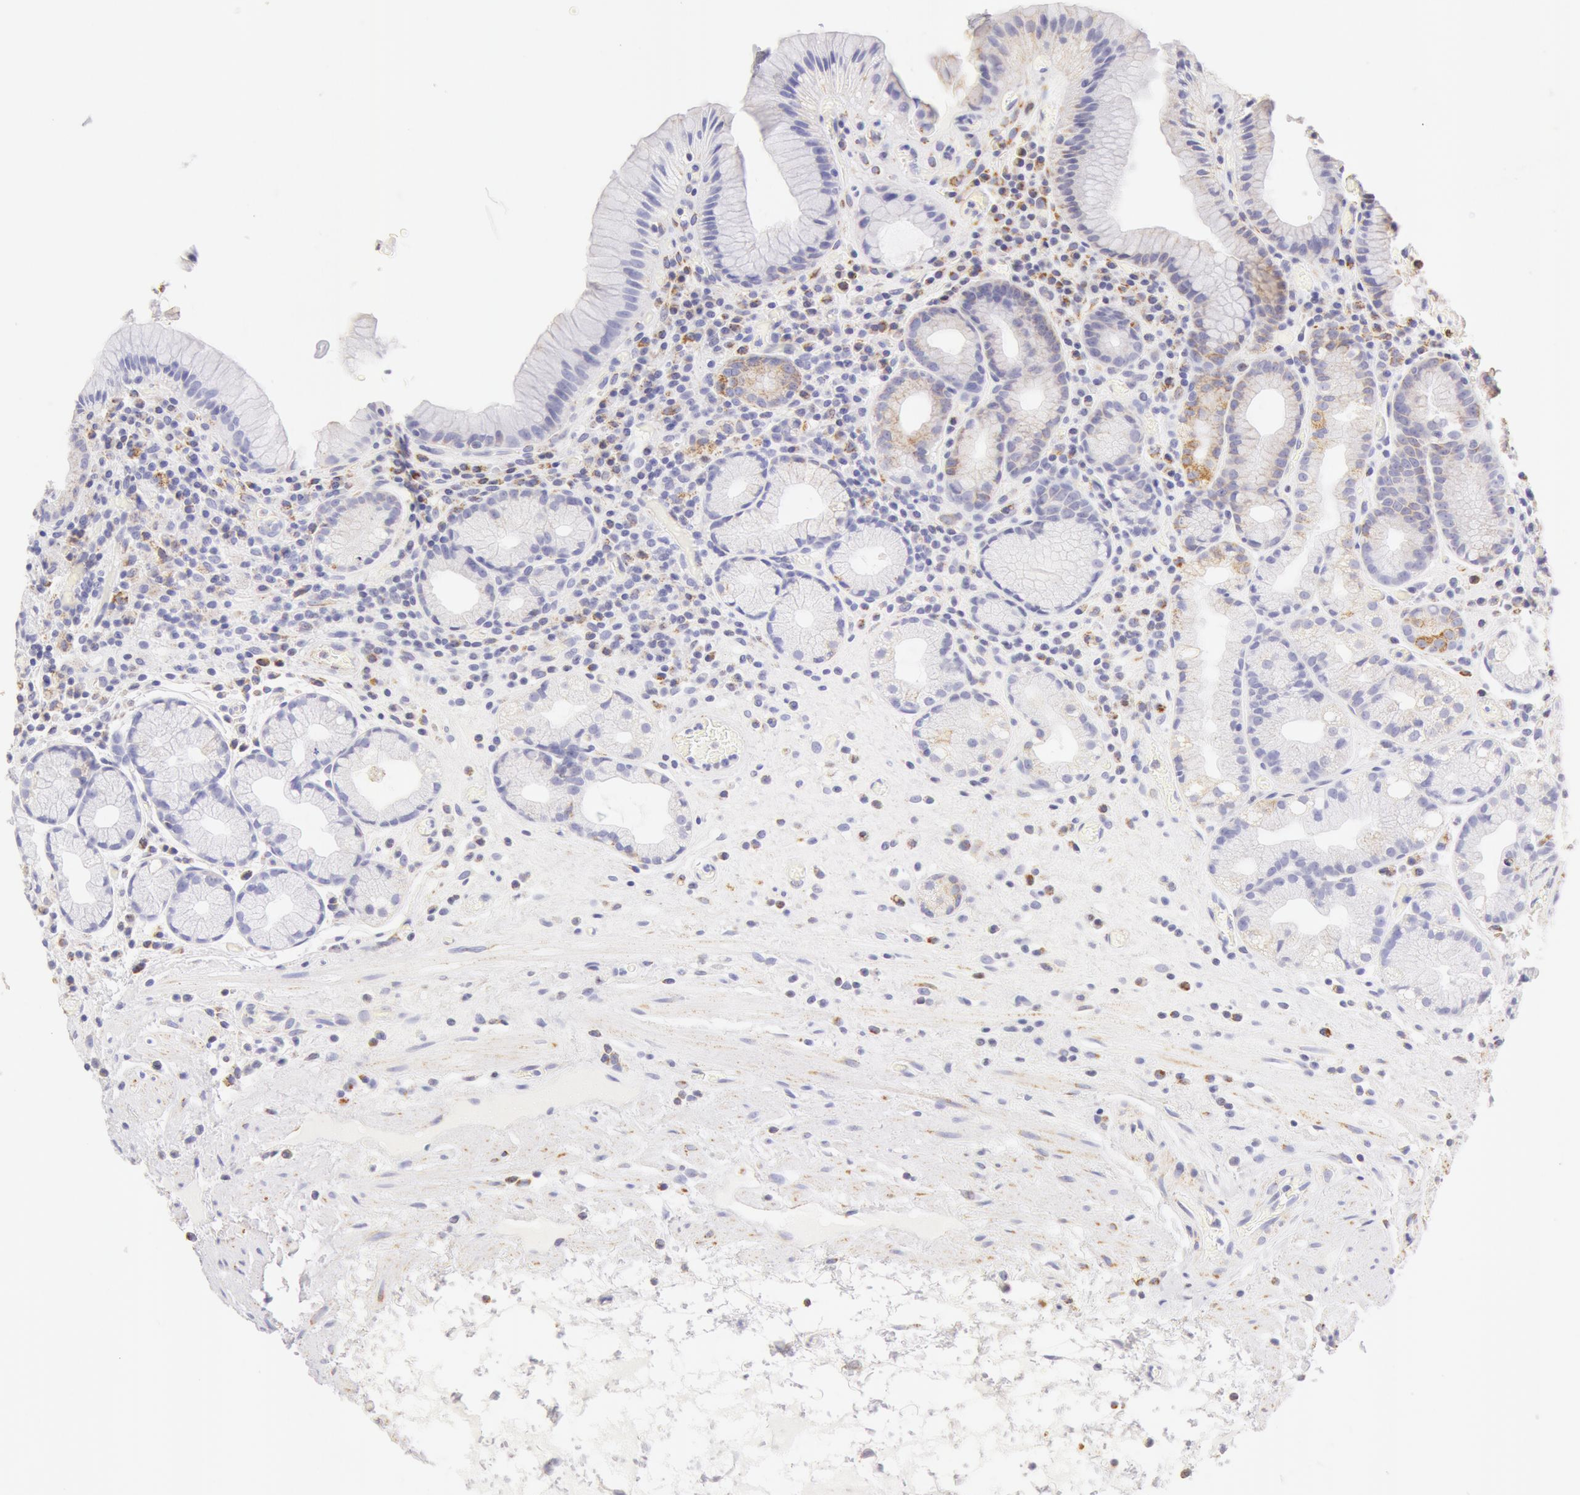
{"staining": {"intensity": "moderate", "quantity": "<25%", "location": "cytoplasmic/membranous"}, "tissue": "stomach", "cell_type": "Glandular cells", "image_type": "normal", "snomed": [{"axis": "morphology", "description": "Normal tissue, NOS"}, {"axis": "topography", "description": "Stomach, lower"}, {"axis": "topography", "description": "Duodenum"}], "caption": "Immunohistochemistry (IHC) staining of normal stomach, which exhibits low levels of moderate cytoplasmic/membranous expression in approximately <25% of glandular cells indicating moderate cytoplasmic/membranous protein expression. The staining was performed using DAB (3,3'-diaminobenzidine) (brown) for protein detection and nuclei were counterstained in hematoxylin (blue).", "gene": "ATP5F1B", "patient": {"sex": "male", "age": 84}}